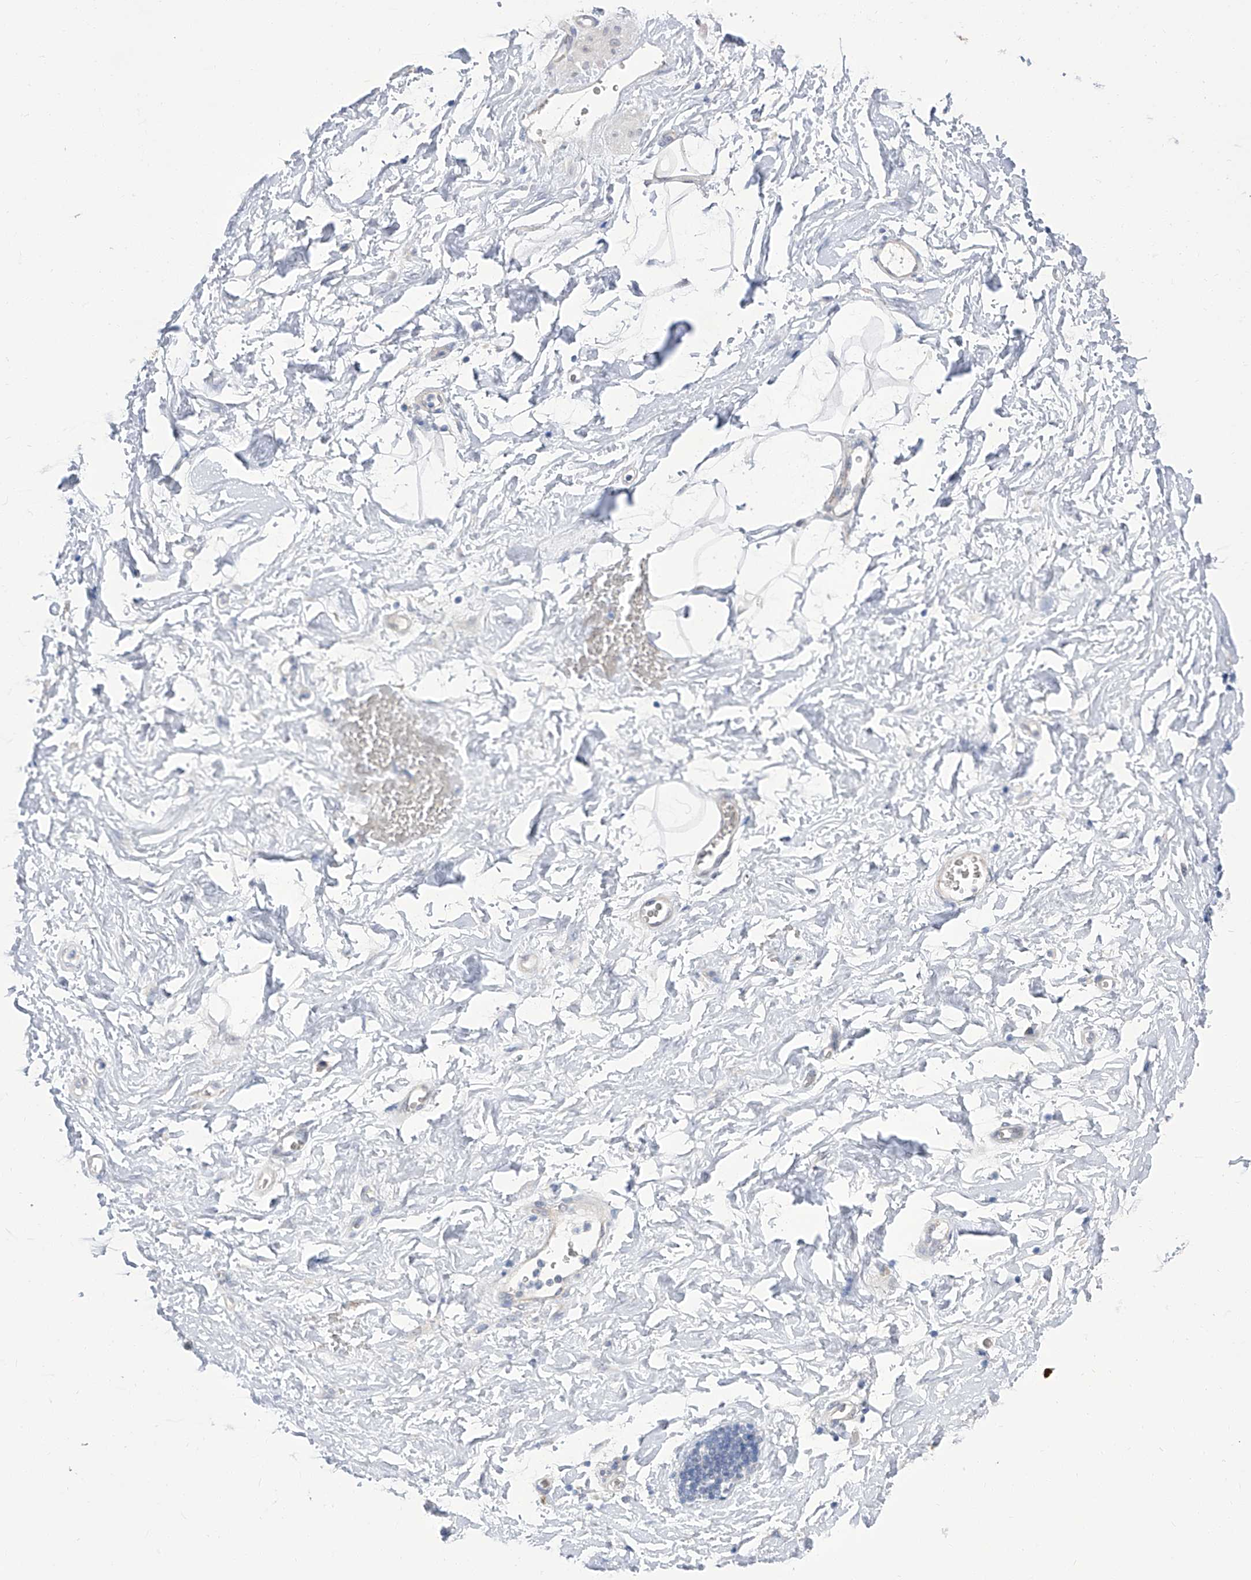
{"staining": {"intensity": "negative", "quantity": "none", "location": "none"}, "tissue": "adipose tissue", "cell_type": "Adipocytes", "image_type": "normal", "snomed": [{"axis": "morphology", "description": "Normal tissue, NOS"}, {"axis": "morphology", "description": "Adenocarcinoma, NOS"}, {"axis": "topography", "description": "Pancreas"}, {"axis": "topography", "description": "Peripheral nerve tissue"}], "caption": "Protein analysis of benign adipose tissue demonstrates no significant expression in adipocytes. (Stains: DAB immunohistochemistry with hematoxylin counter stain, Microscopy: brightfield microscopy at high magnification).", "gene": "PARD3", "patient": {"sex": "male", "age": 59}}